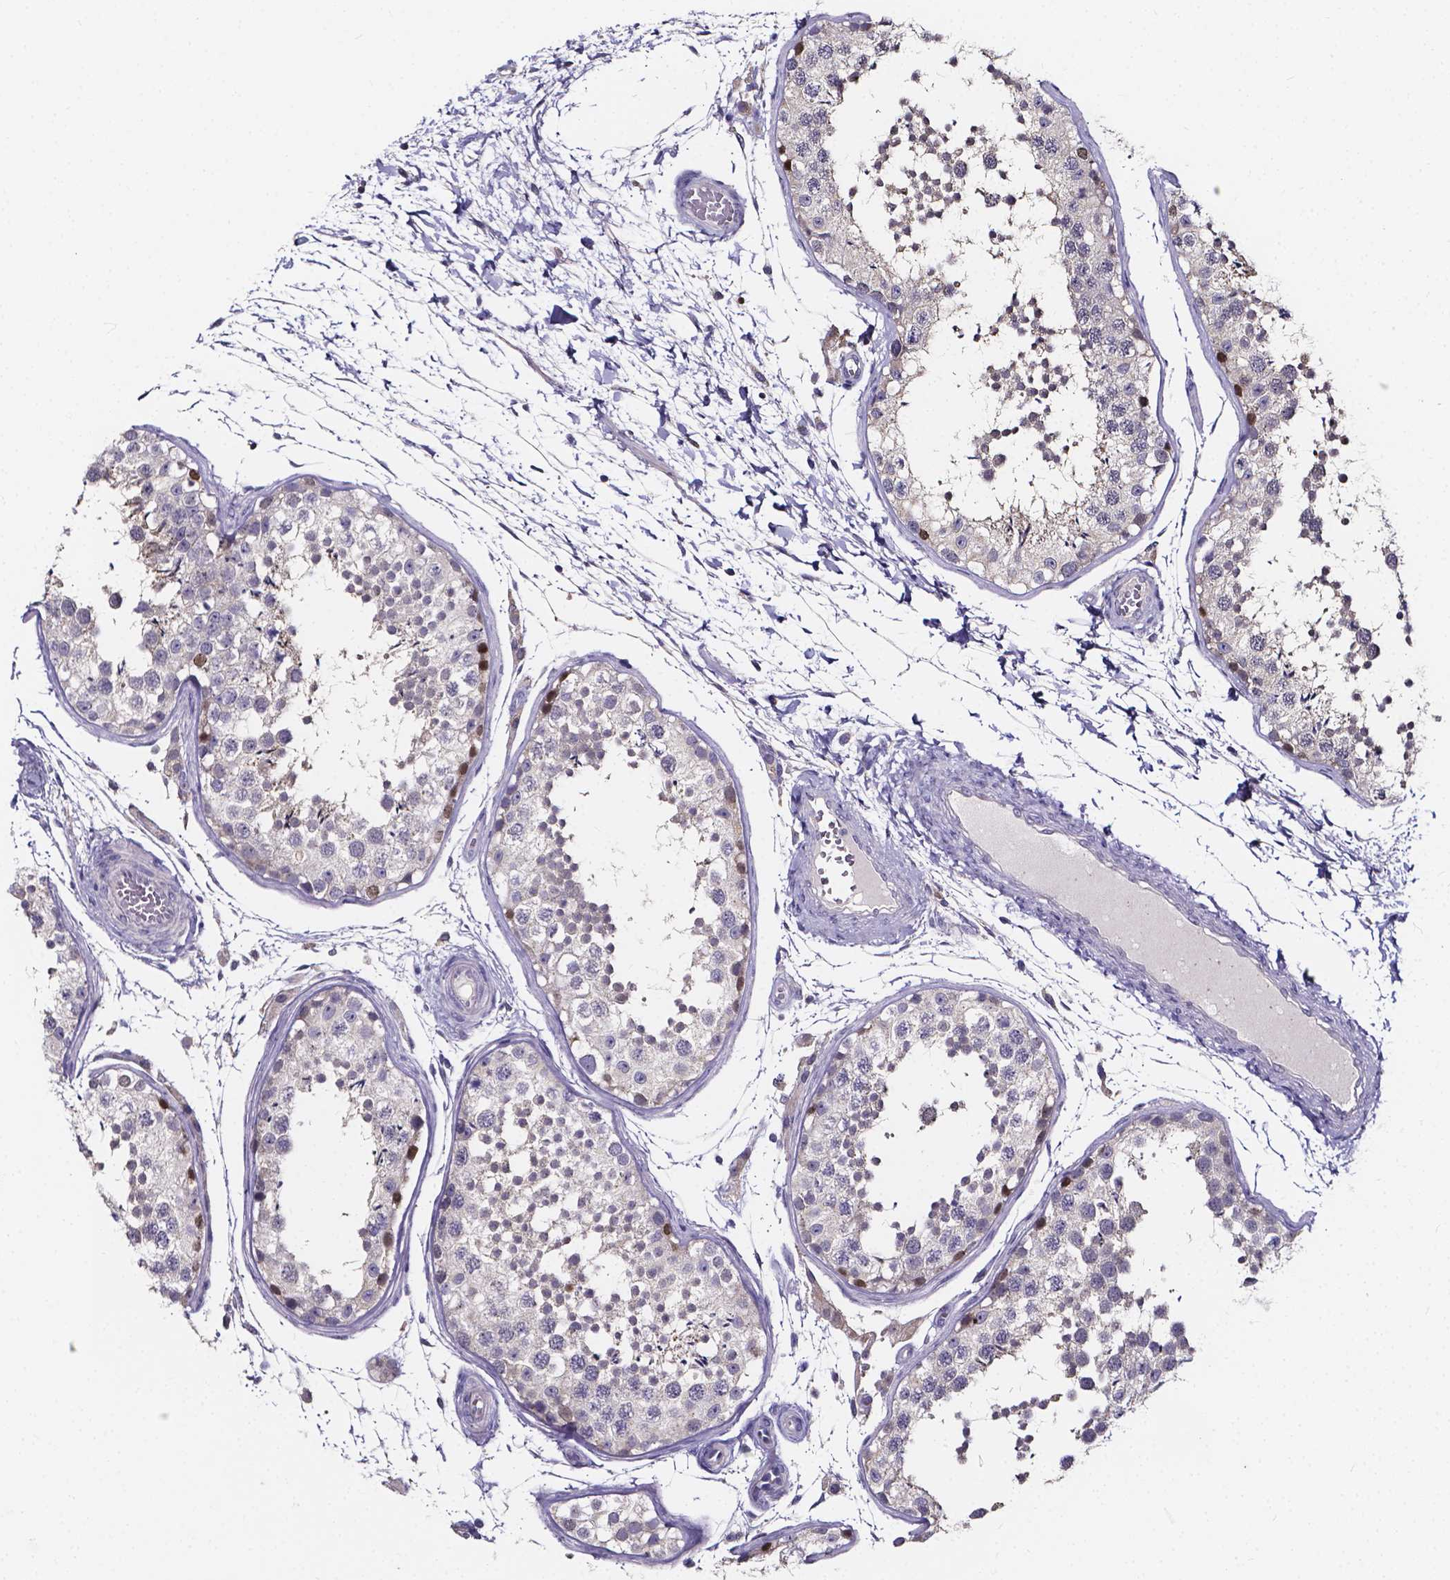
{"staining": {"intensity": "moderate", "quantity": "<25%", "location": "nuclear"}, "tissue": "testis", "cell_type": "Cells in seminiferous ducts", "image_type": "normal", "snomed": [{"axis": "morphology", "description": "Normal tissue, NOS"}, {"axis": "topography", "description": "Testis"}], "caption": "This is an image of IHC staining of normal testis, which shows moderate expression in the nuclear of cells in seminiferous ducts.", "gene": "SPOCD1", "patient": {"sex": "male", "age": 29}}